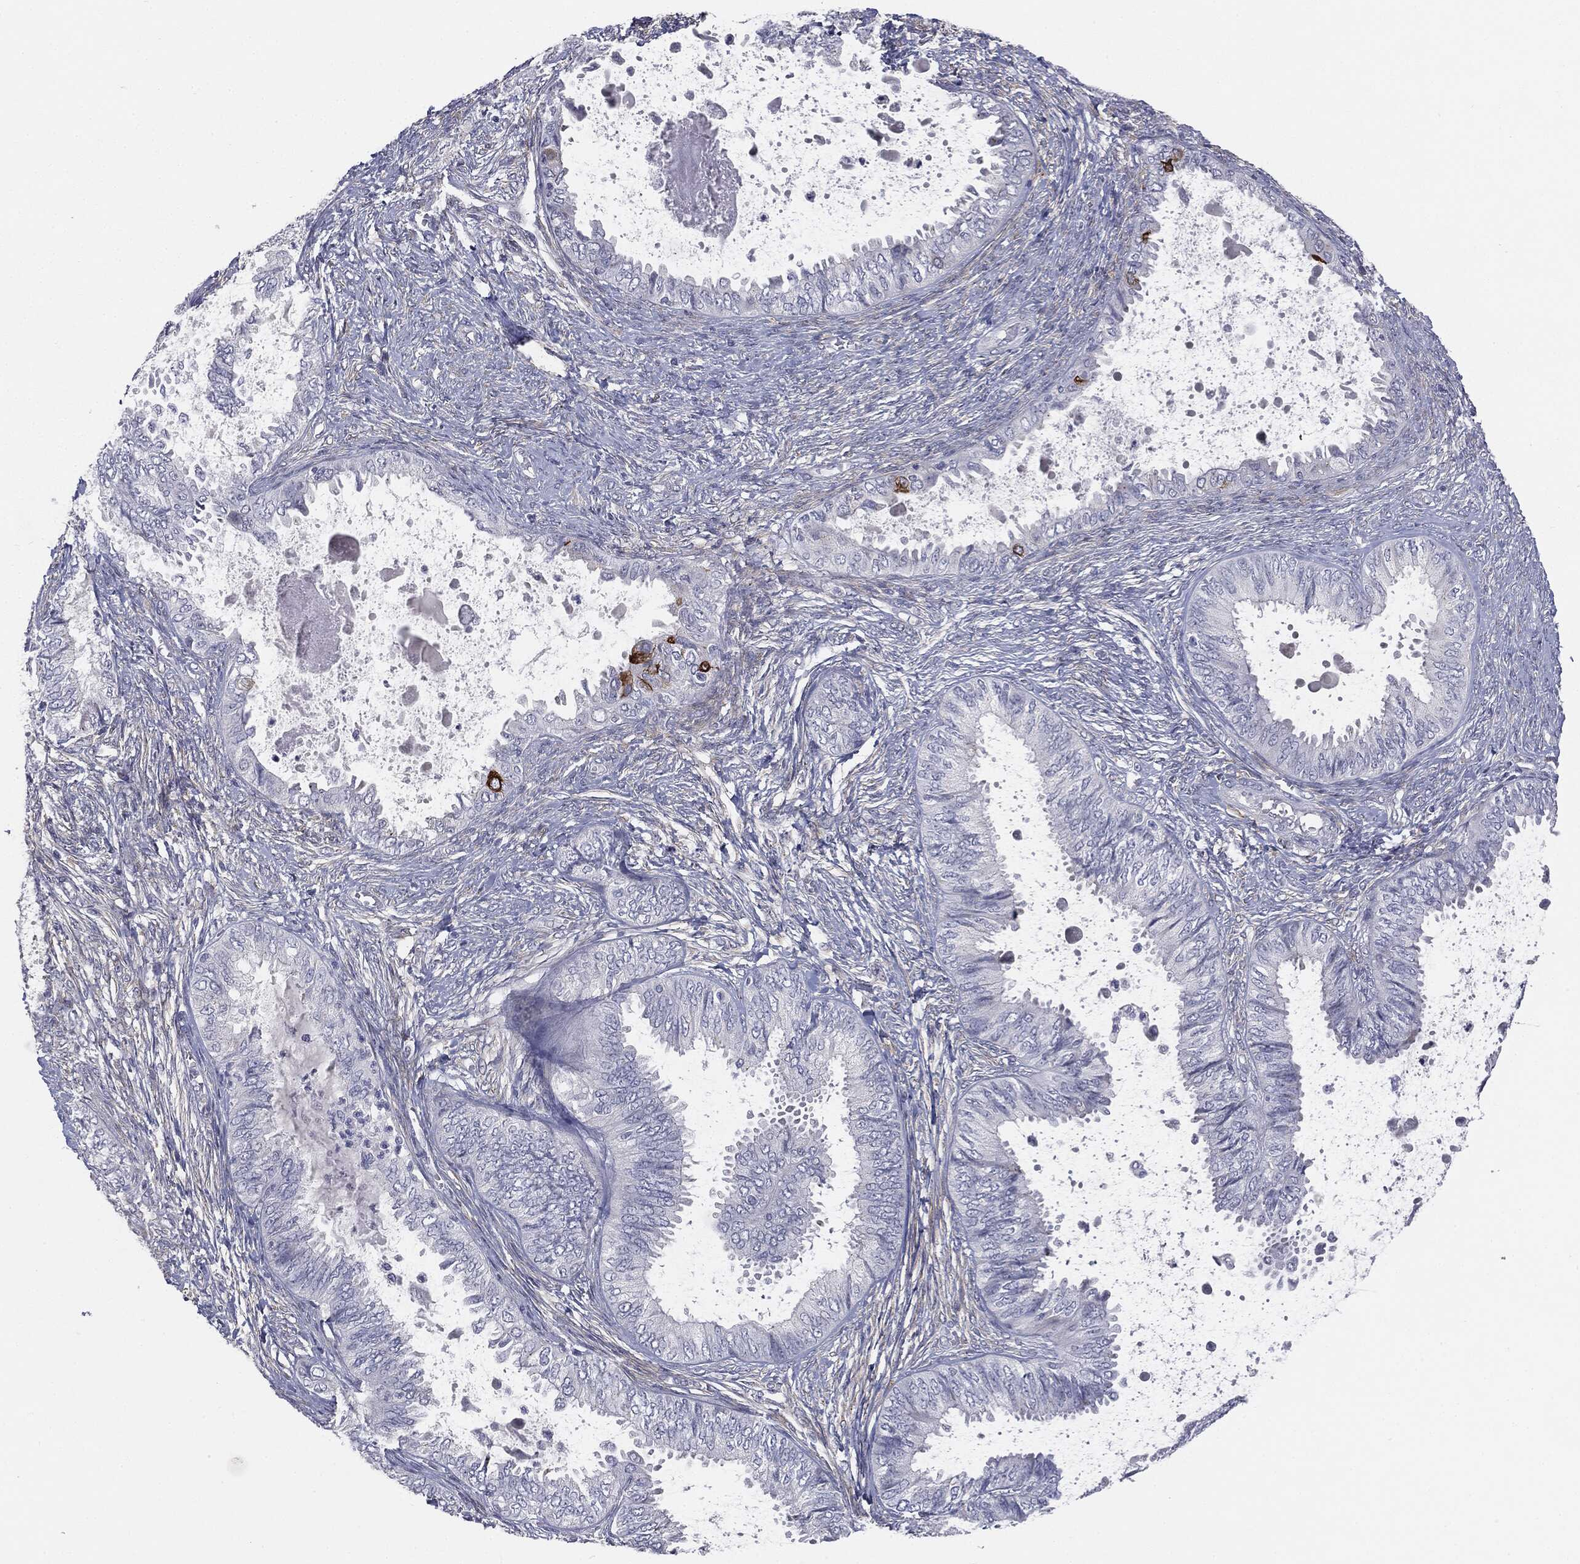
{"staining": {"intensity": "negative", "quantity": "none", "location": "none"}, "tissue": "ovarian cancer", "cell_type": "Tumor cells", "image_type": "cancer", "snomed": [{"axis": "morphology", "description": "Carcinoma, endometroid"}, {"axis": "topography", "description": "Ovary"}], "caption": "Immunohistochemistry image of human ovarian cancer (endometroid carcinoma) stained for a protein (brown), which displays no expression in tumor cells.", "gene": "KRT5", "patient": {"sex": "female", "age": 70}}